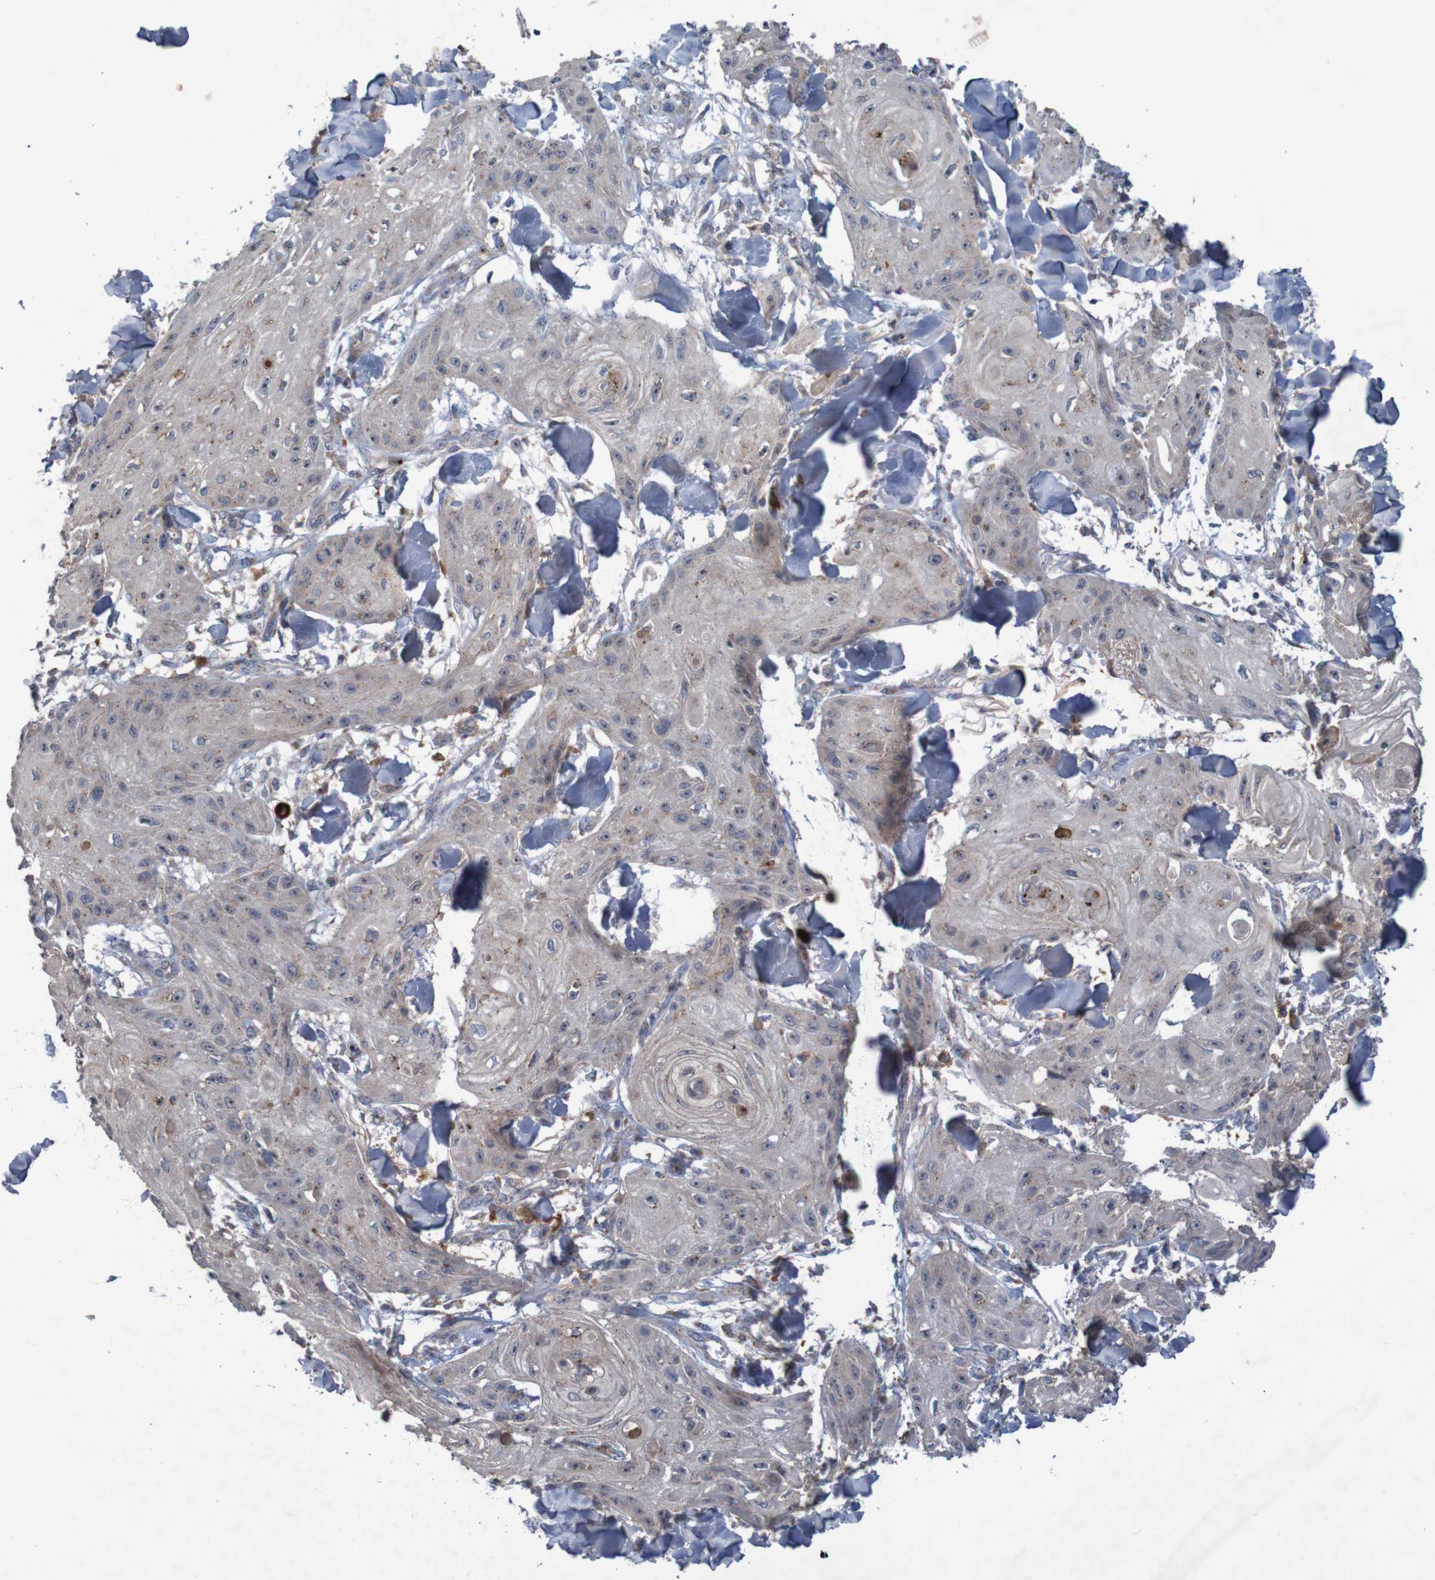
{"staining": {"intensity": "negative", "quantity": "none", "location": "none"}, "tissue": "skin cancer", "cell_type": "Tumor cells", "image_type": "cancer", "snomed": [{"axis": "morphology", "description": "Squamous cell carcinoma, NOS"}, {"axis": "topography", "description": "Skin"}], "caption": "A photomicrograph of squamous cell carcinoma (skin) stained for a protein reveals no brown staining in tumor cells.", "gene": "ANGPT4", "patient": {"sex": "male", "age": 74}}